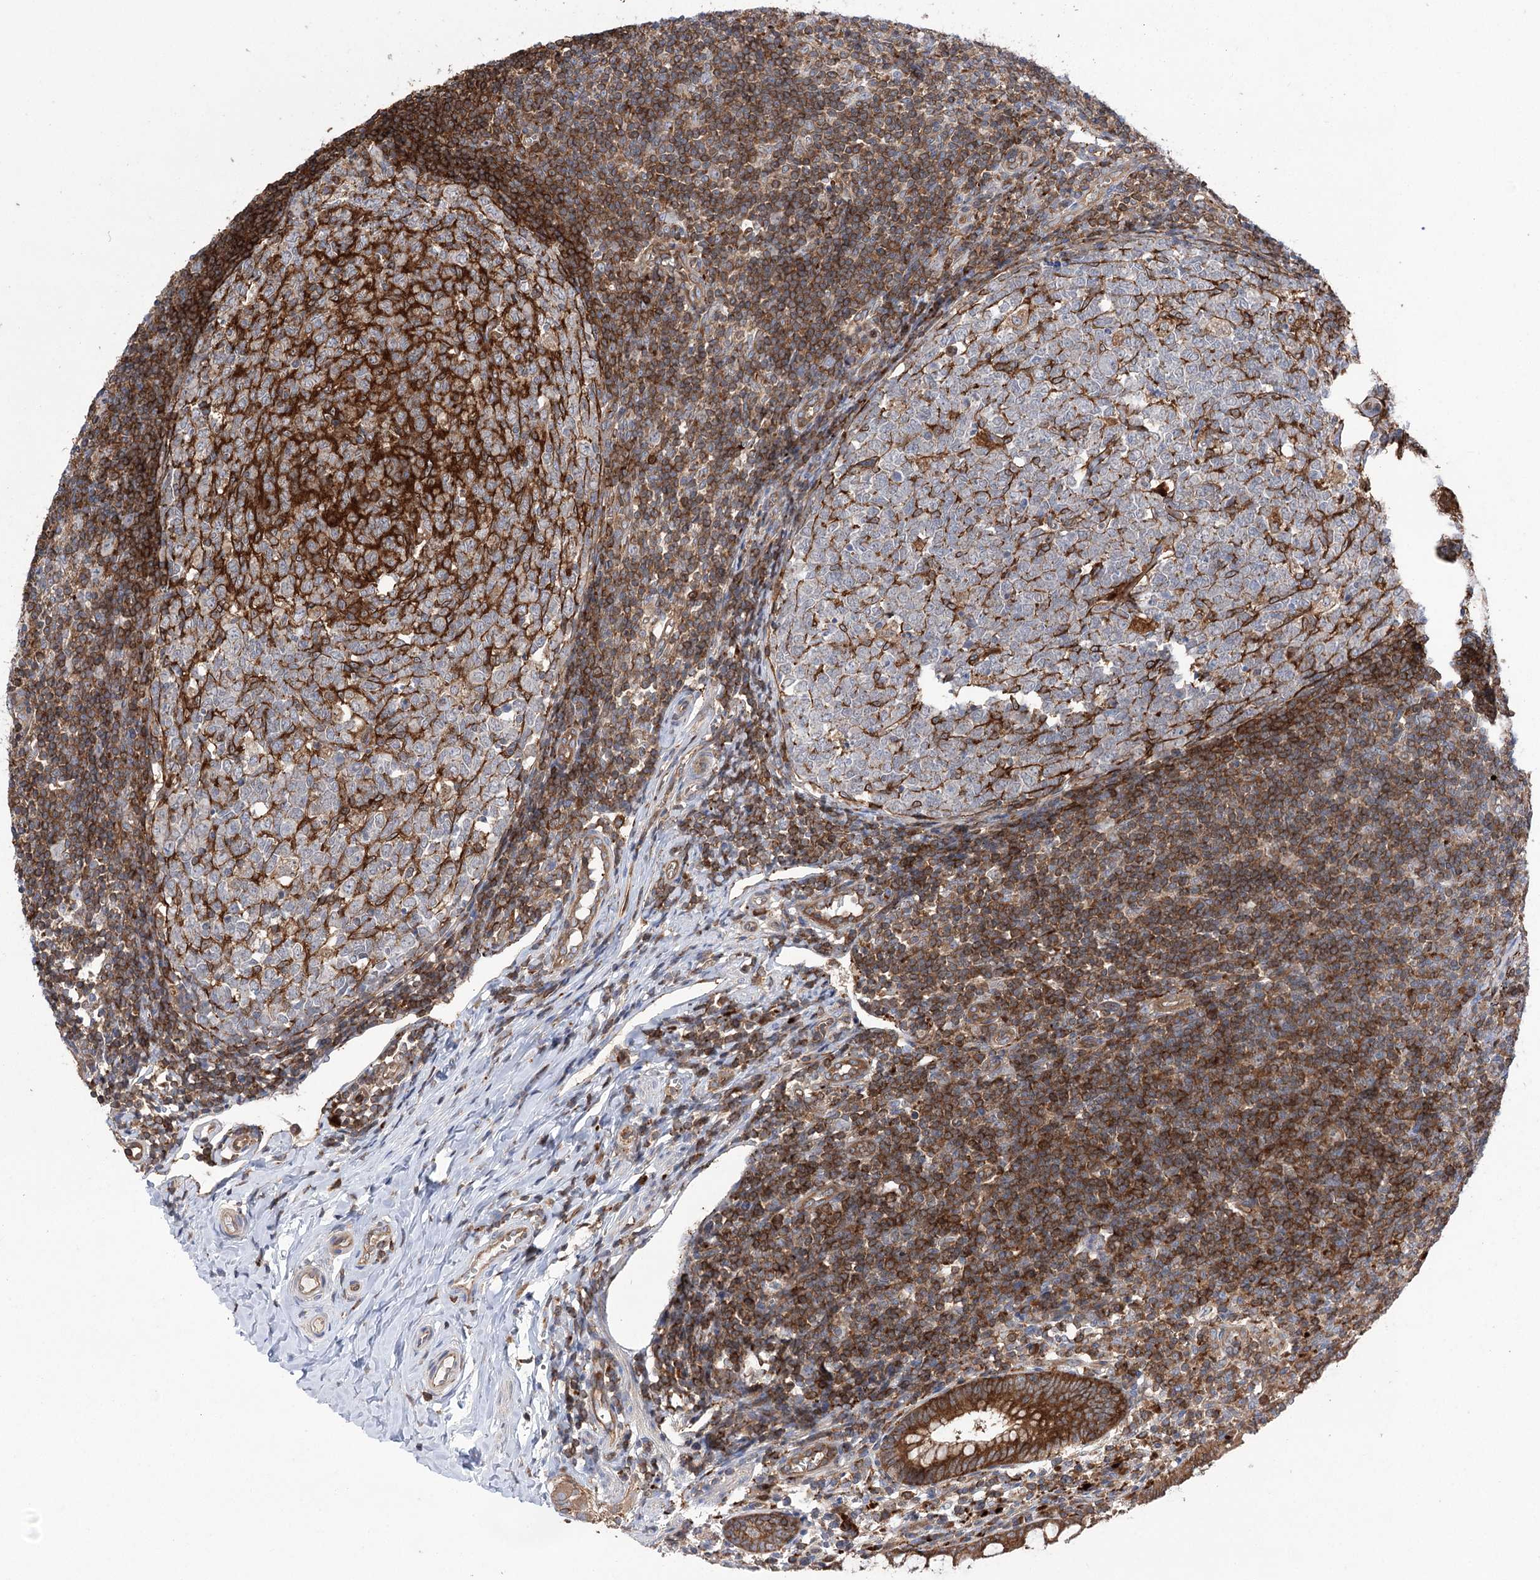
{"staining": {"intensity": "strong", "quantity": ">75%", "location": "cytoplasmic/membranous"}, "tissue": "appendix", "cell_type": "Glandular cells", "image_type": "normal", "snomed": [{"axis": "morphology", "description": "Normal tissue, NOS"}, {"axis": "topography", "description": "Appendix"}], "caption": "Protein expression analysis of unremarkable appendix shows strong cytoplasmic/membranous staining in approximately >75% of glandular cells.", "gene": "VPS37B", "patient": {"sex": "male", "age": 14}}